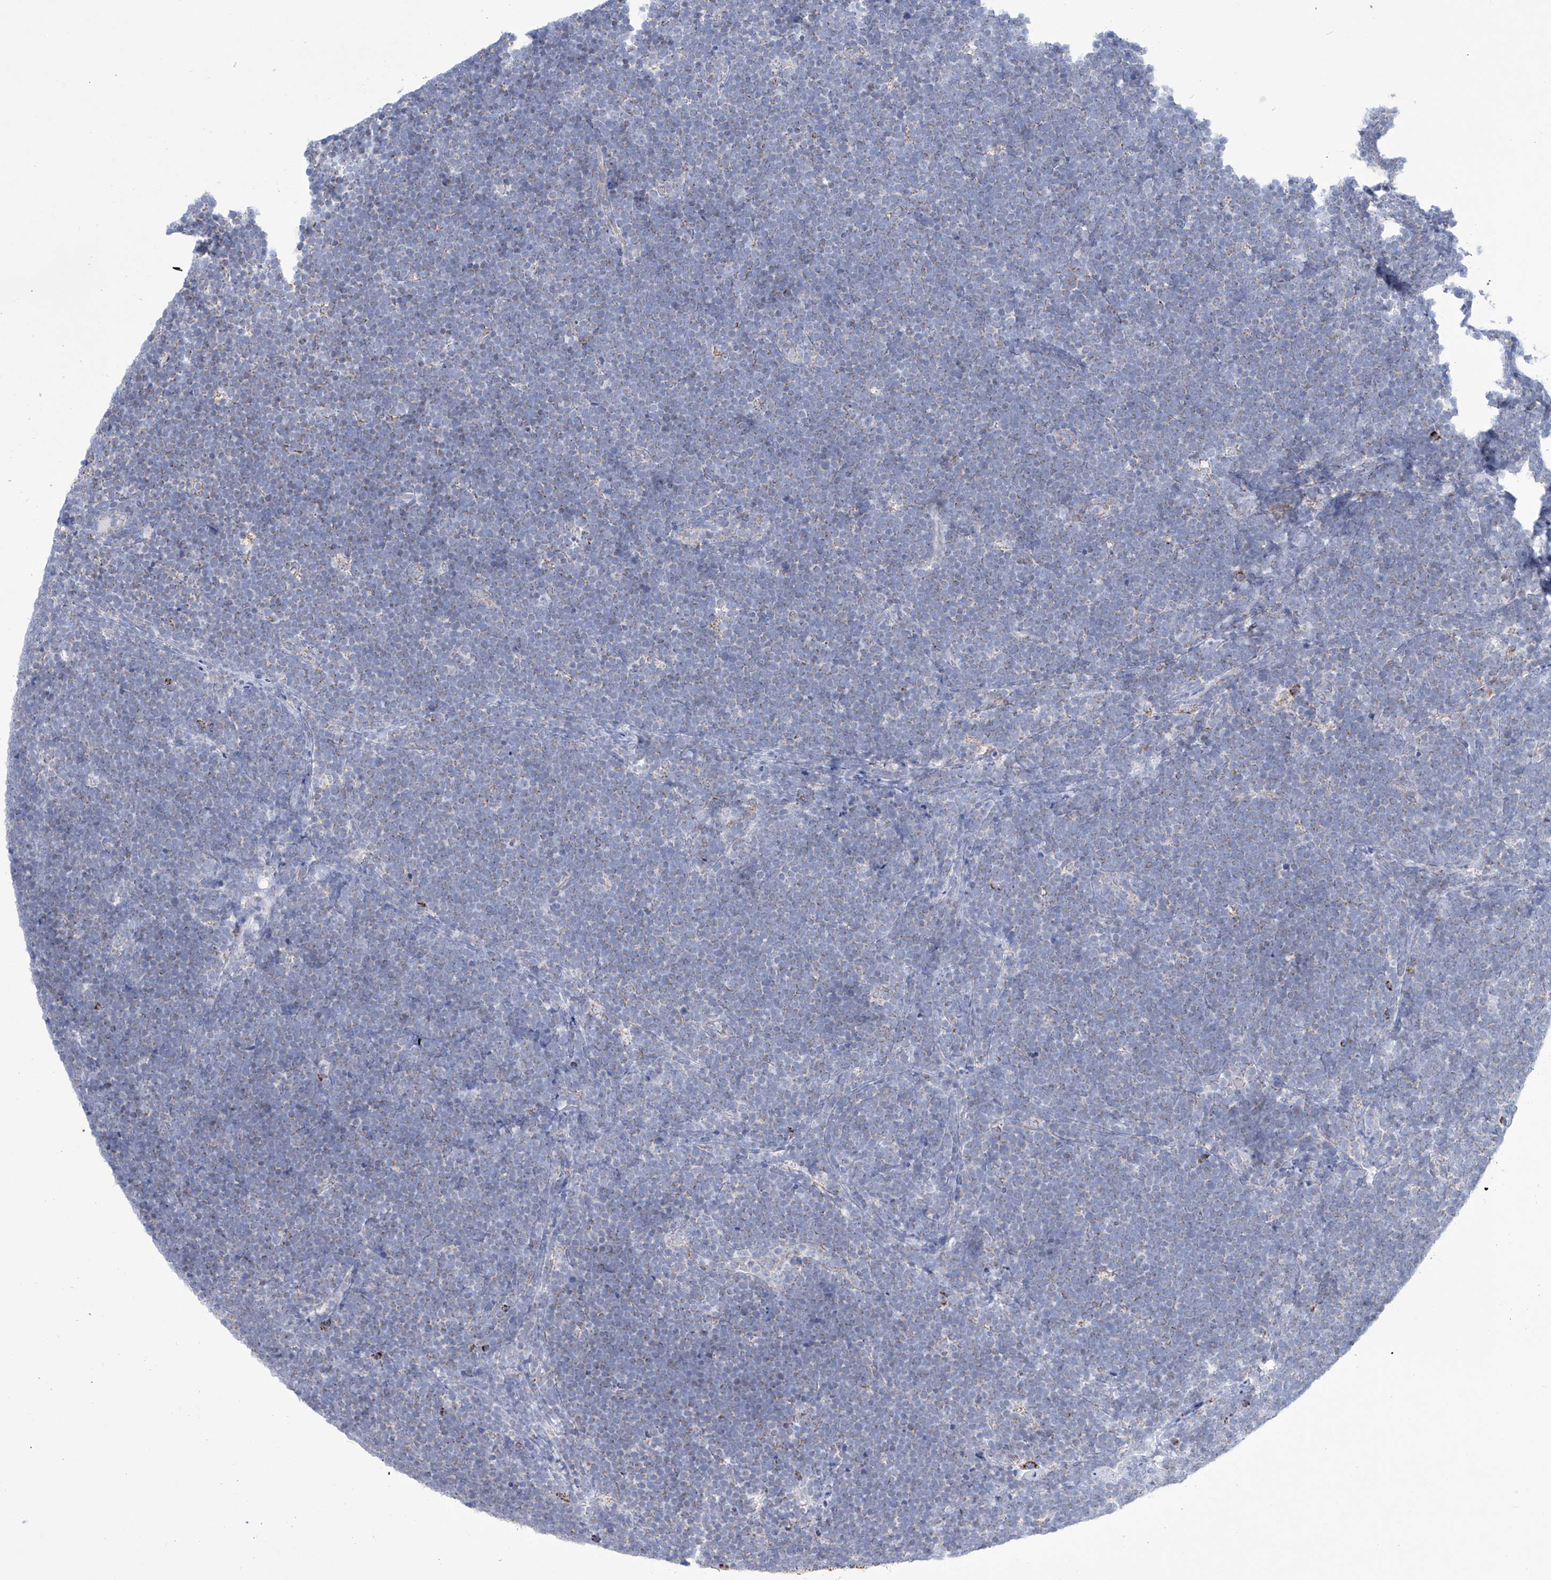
{"staining": {"intensity": "negative", "quantity": "none", "location": "none"}, "tissue": "lymphoma", "cell_type": "Tumor cells", "image_type": "cancer", "snomed": [{"axis": "morphology", "description": "Malignant lymphoma, non-Hodgkin's type, High grade"}, {"axis": "topography", "description": "Lymph node"}], "caption": "Protein analysis of malignant lymphoma, non-Hodgkin's type (high-grade) shows no significant staining in tumor cells. The staining is performed using DAB (3,3'-diaminobenzidine) brown chromogen with nuclei counter-stained in using hematoxylin.", "gene": "ALDH6A1", "patient": {"sex": "male", "age": 13}}